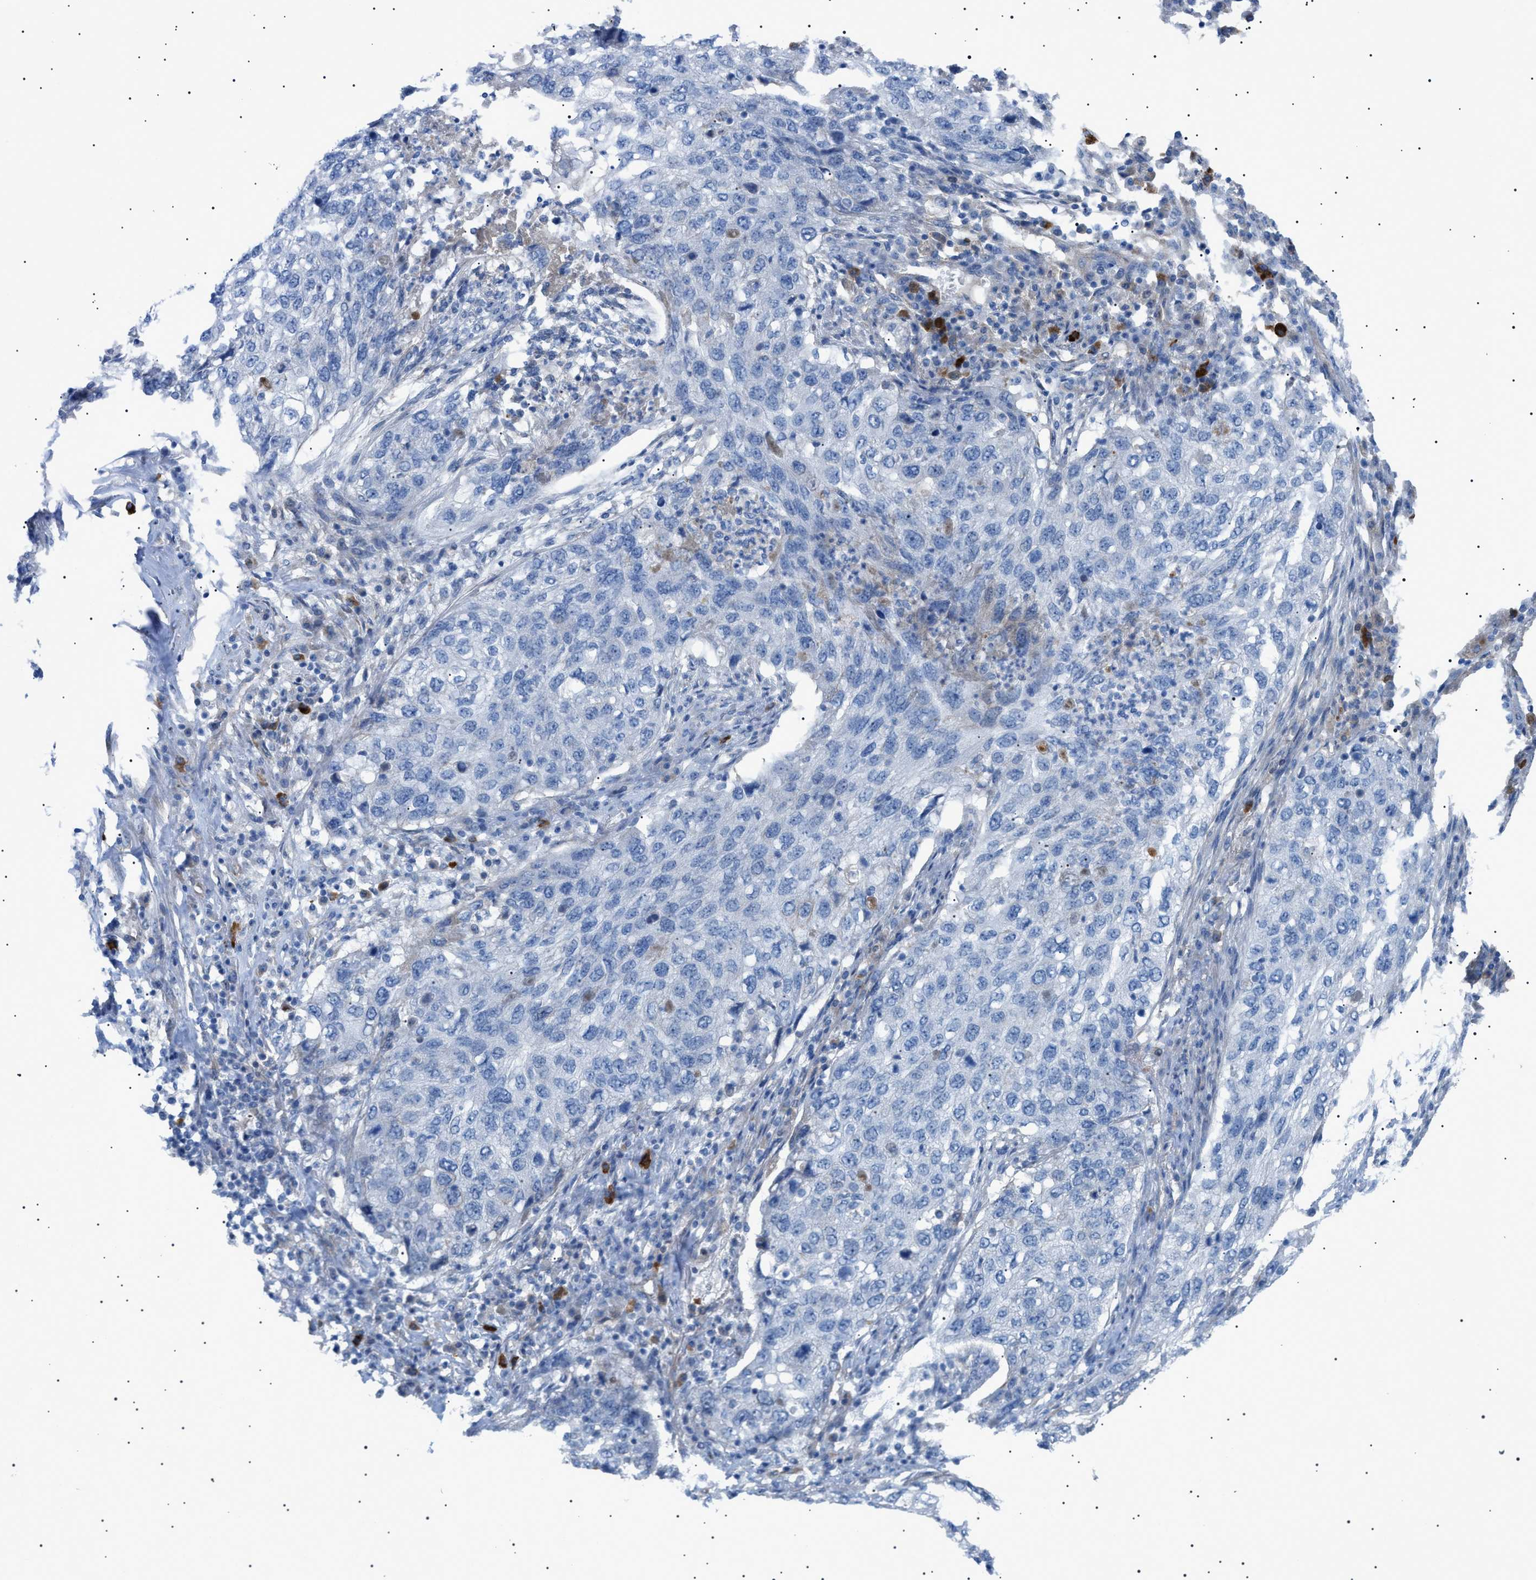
{"staining": {"intensity": "negative", "quantity": "none", "location": "none"}, "tissue": "lung cancer", "cell_type": "Tumor cells", "image_type": "cancer", "snomed": [{"axis": "morphology", "description": "Squamous cell carcinoma, NOS"}, {"axis": "topography", "description": "Lung"}], "caption": "A photomicrograph of lung squamous cell carcinoma stained for a protein demonstrates no brown staining in tumor cells. (Stains: DAB (3,3'-diaminobenzidine) immunohistochemistry with hematoxylin counter stain, Microscopy: brightfield microscopy at high magnification).", "gene": "ADAMTS1", "patient": {"sex": "female", "age": 63}}